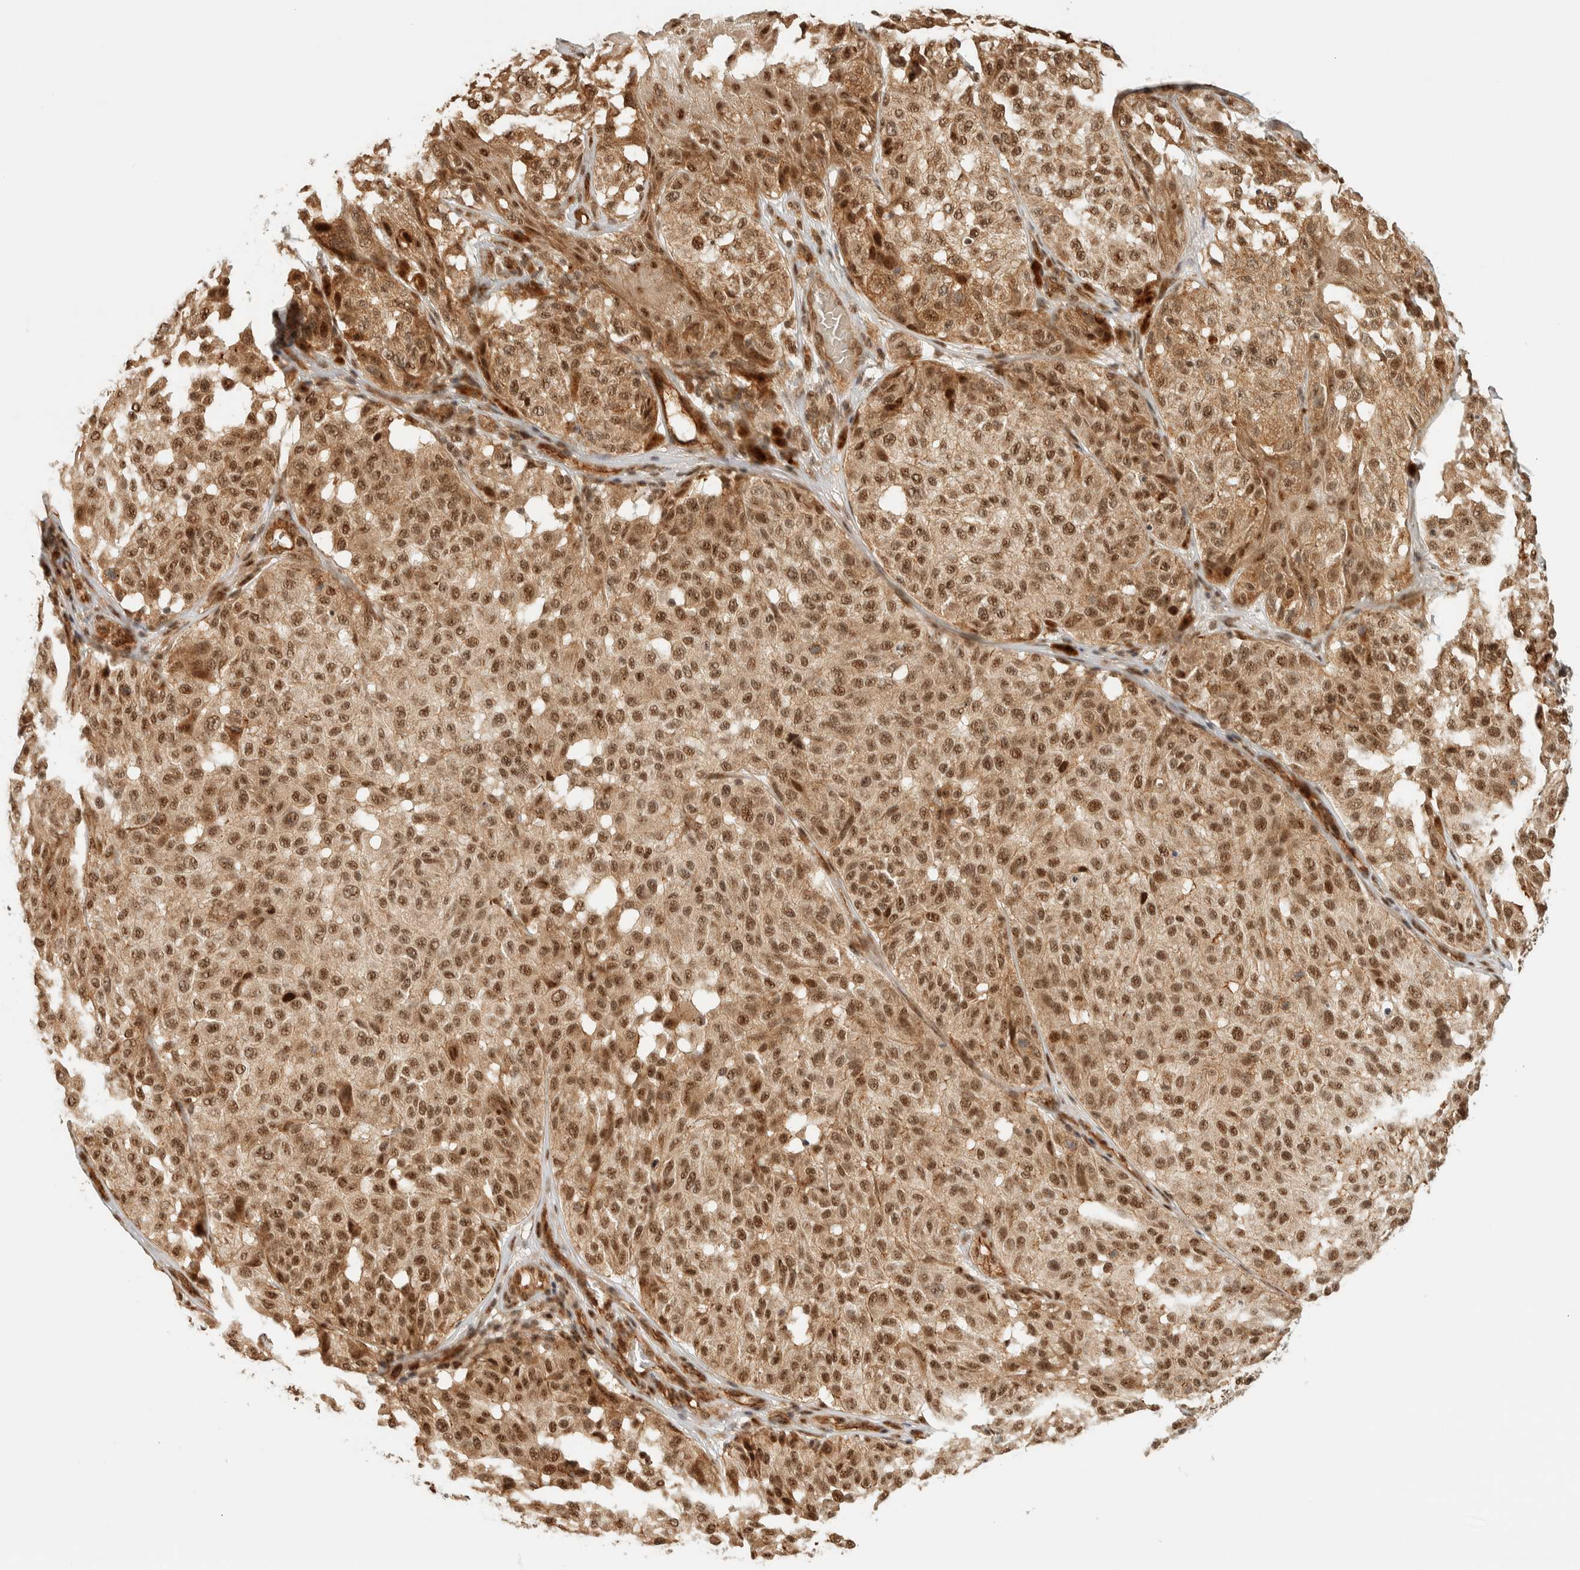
{"staining": {"intensity": "moderate", "quantity": ">75%", "location": "nuclear"}, "tissue": "melanoma", "cell_type": "Tumor cells", "image_type": "cancer", "snomed": [{"axis": "morphology", "description": "Malignant melanoma, NOS"}, {"axis": "topography", "description": "Skin"}], "caption": "Brown immunohistochemical staining in malignant melanoma exhibits moderate nuclear positivity in approximately >75% of tumor cells. The staining was performed using DAB to visualize the protein expression in brown, while the nuclei were stained in blue with hematoxylin (Magnification: 20x).", "gene": "SIK1", "patient": {"sex": "female", "age": 46}}